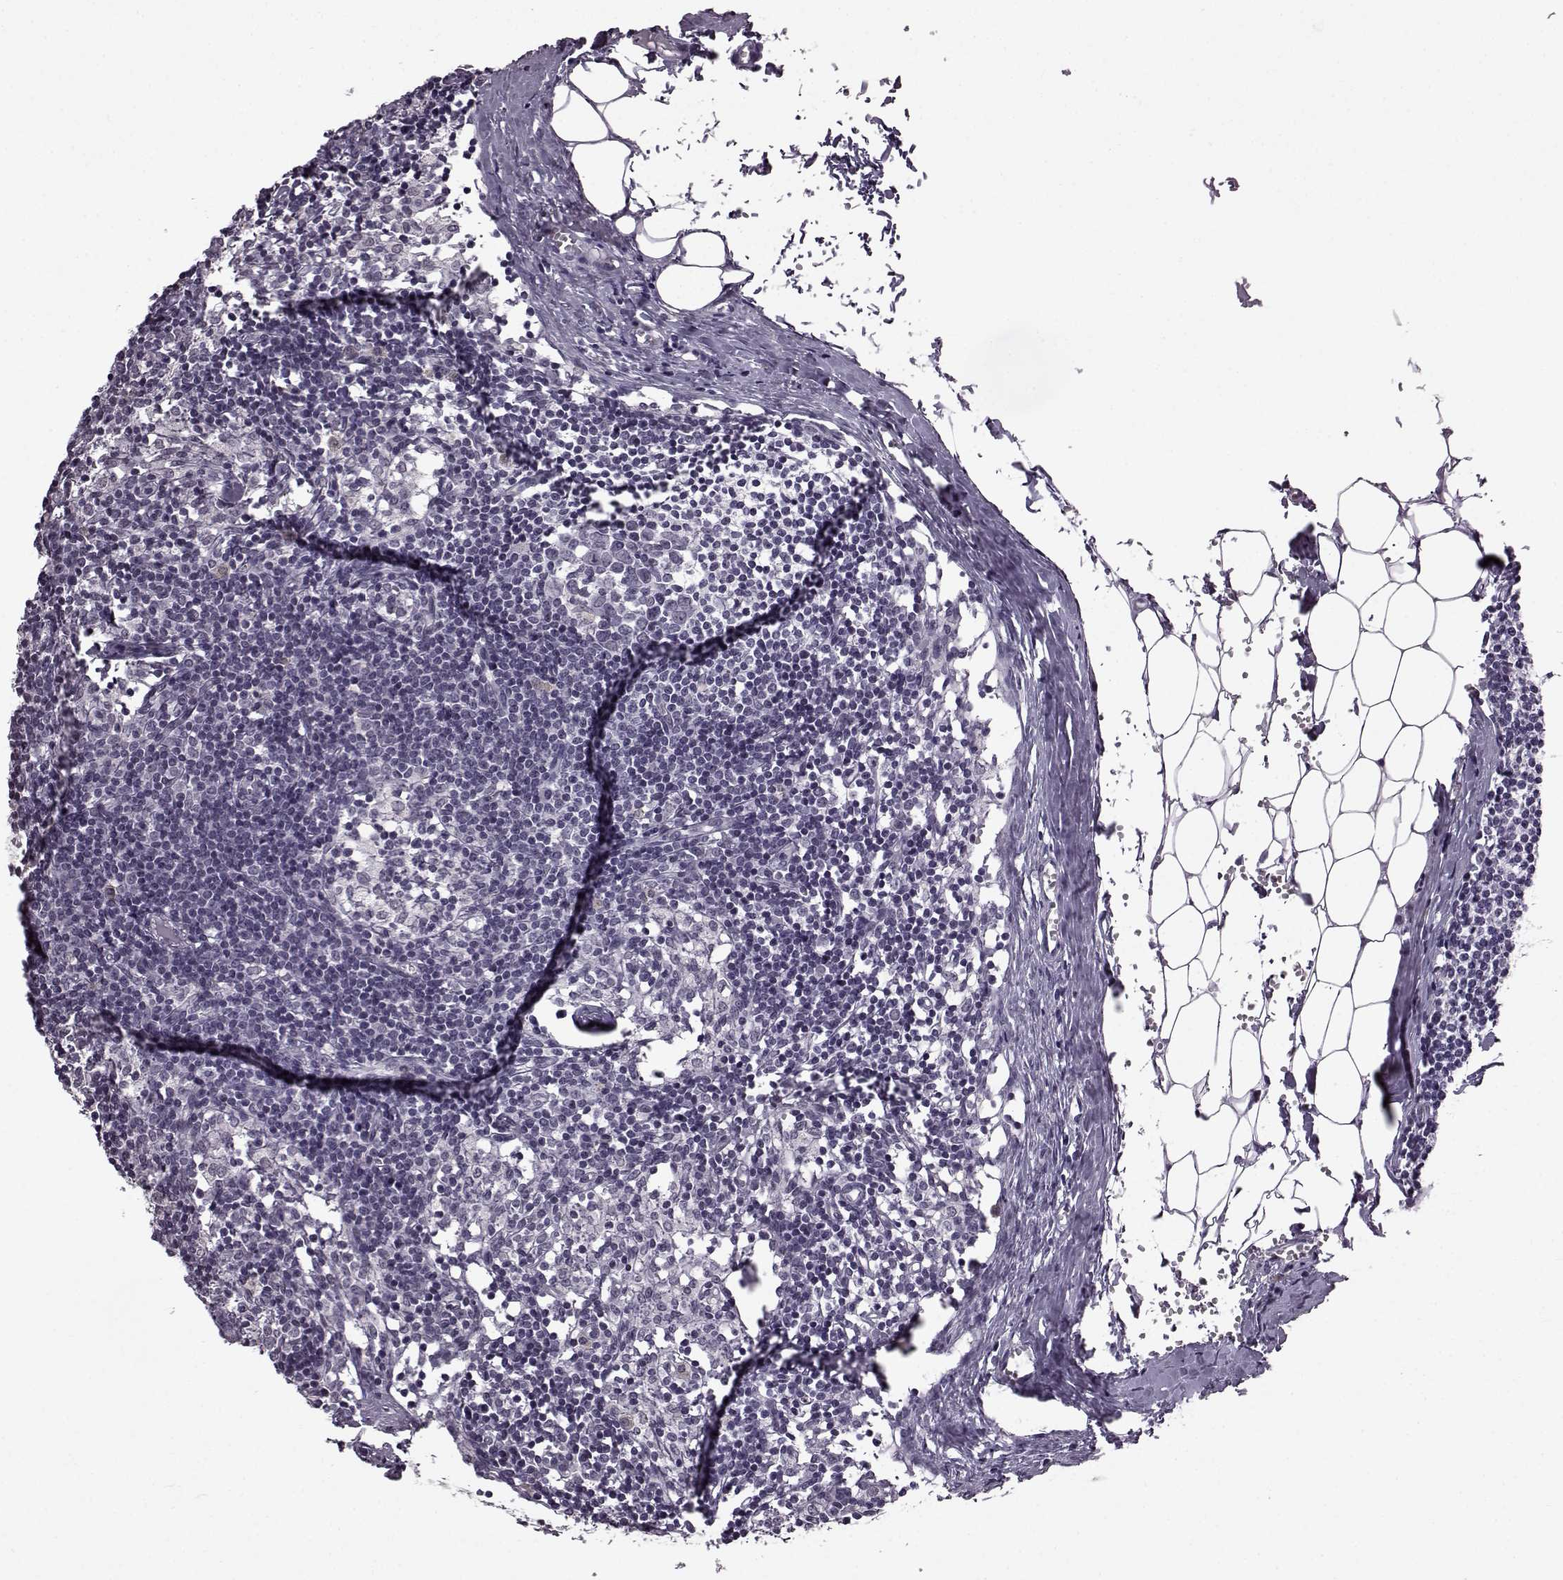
{"staining": {"intensity": "negative", "quantity": "none", "location": "none"}, "tissue": "lymph node", "cell_type": "Germinal center cells", "image_type": "normal", "snomed": [{"axis": "morphology", "description": "Normal tissue, NOS"}, {"axis": "topography", "description": "Lymph node"}], "caption": "A photomicrograph of human lymph node is negative for staining in germinal center cells. (DAB (3,3'-diaminobenzidine) immunohistochemistry visualized using brightfield microscopy, high magnification).", "gene": "SLC28A2", "patient": {"sex": "female", "age": 52}}